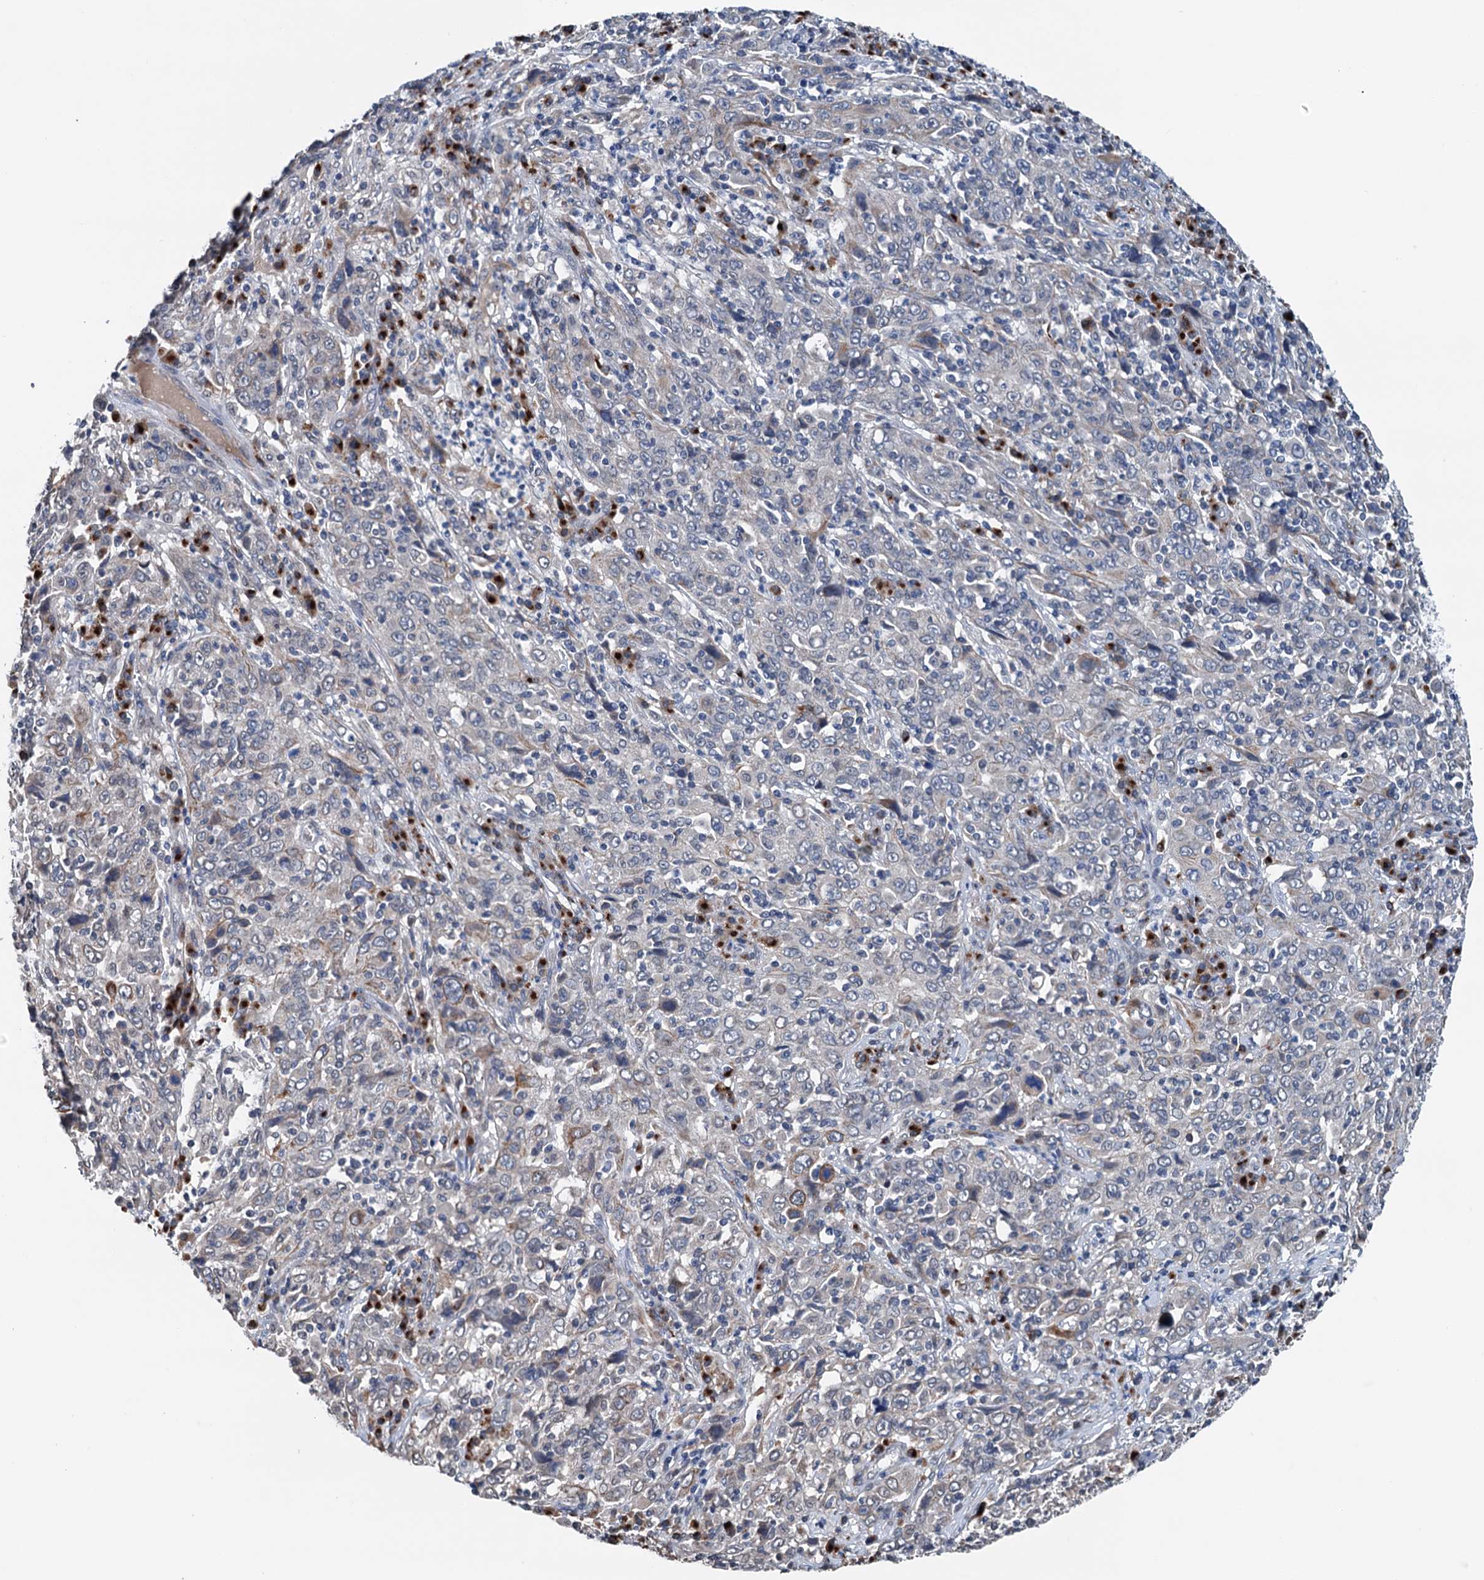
{"staining": {"intensity": "weak", "quantity": "<25%", "location": "cytoplasmic/membranous"}, "tissue": "cervical cancer", "cell_type": "Tumor cells", "image_type": "cancer", "snomed": [{"axis": "morphology", "description": "Squamous cell carcinoma, NOS"}, {"axis": "topography", "description": "Cervix"}], "caption": "Tumor cells are negative for protein expression in human cervical cancer.", "gene": "SHLD1", "patient": {"sex": "female", "age": 46}}